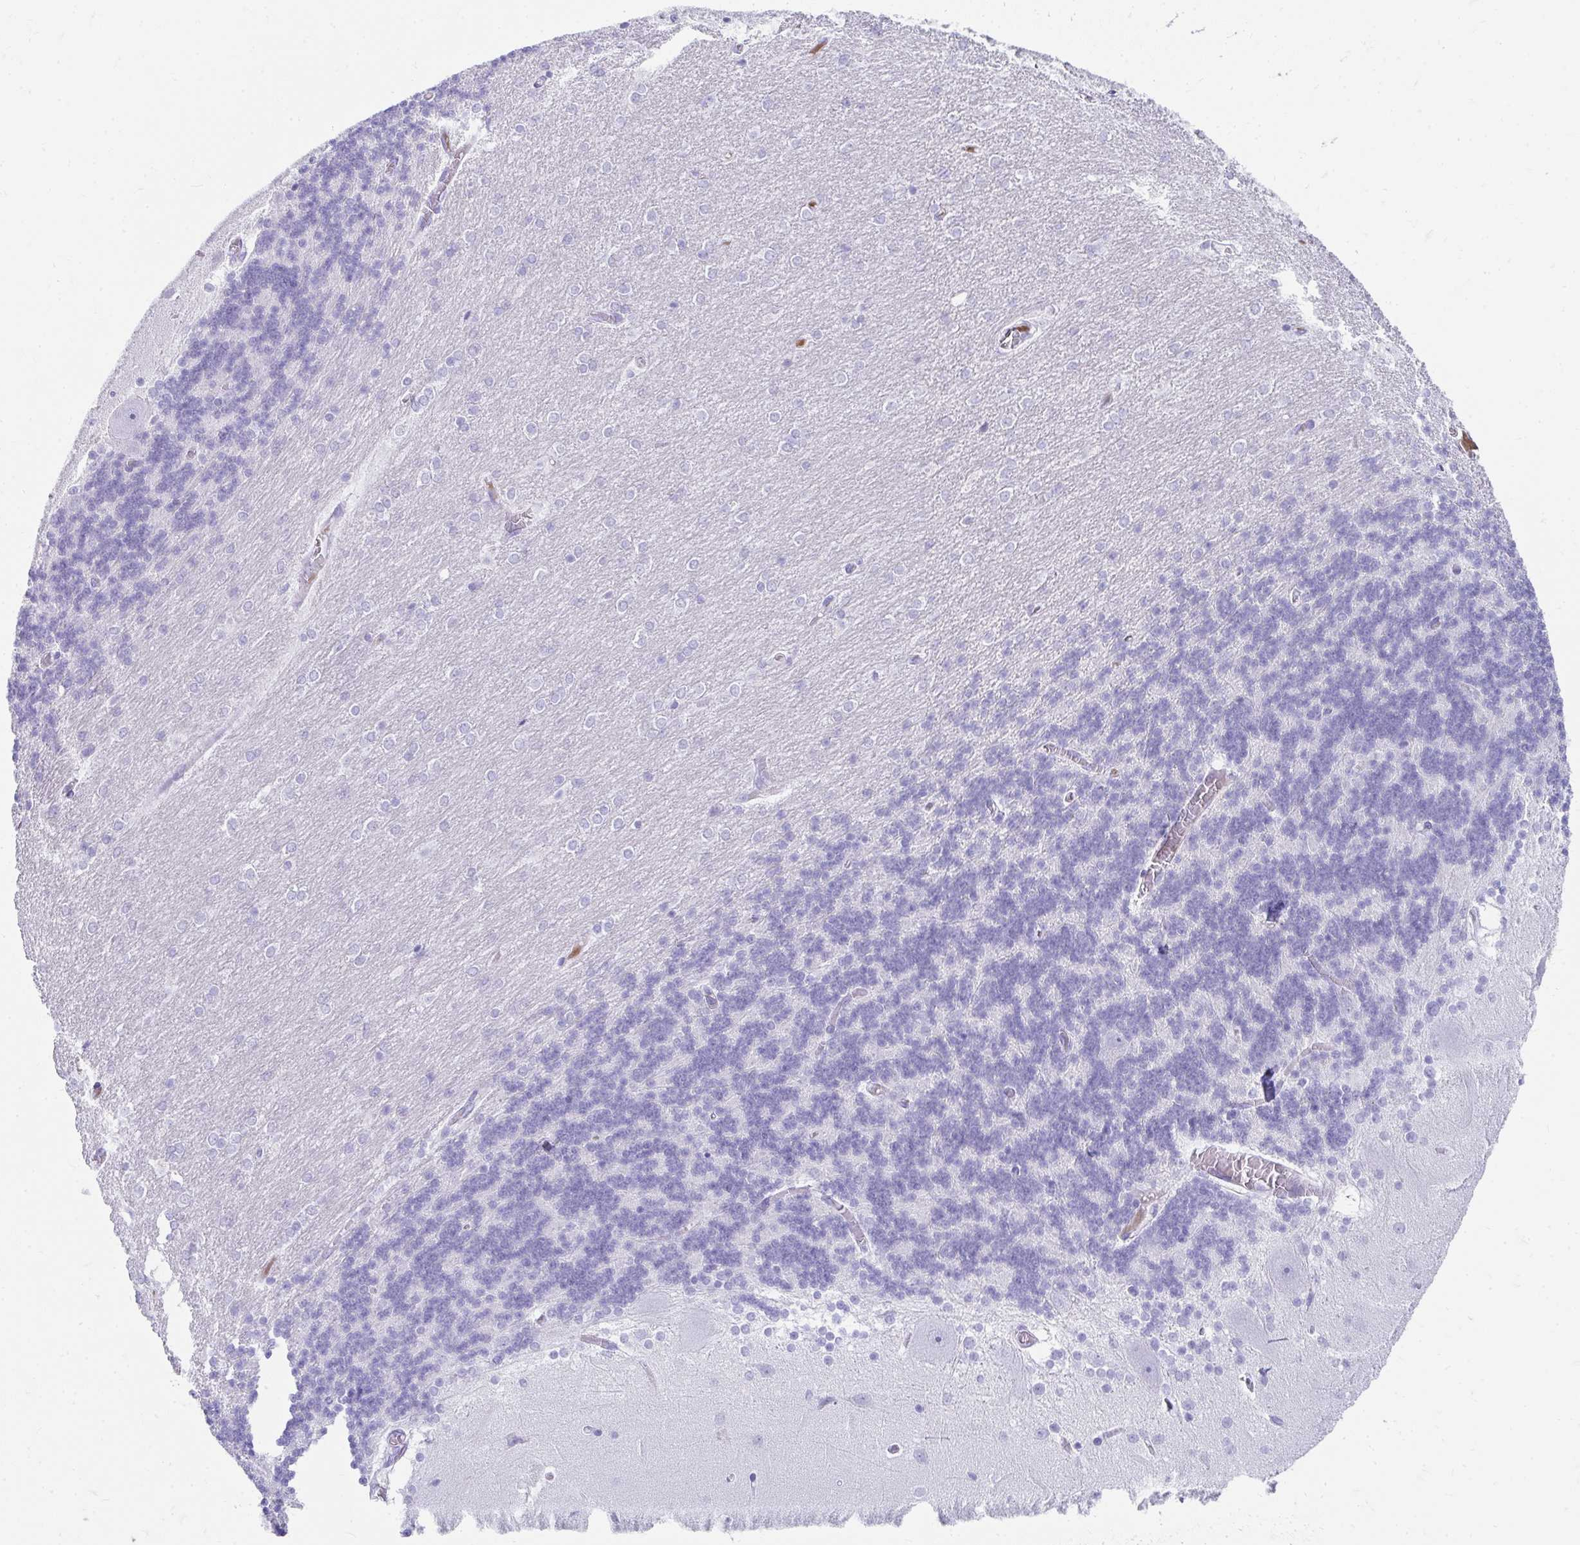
{"staining": {"intensity": "negative", "quantity": "none", "location": "none"}, "tissue": "cerebellum", "cell_type": "Cells in granular layer", "image_type": "normal", "snomed": [{"axis": "morphology", "description": "Normal tissue, NOS"}, {"axis": "topography", "description": "Cerebellum"}], "caption": "Immunohistochemical staining of unremarkable cerebellum reveals no significant staining in cells in granular layer. Nuclei are stained in blue.", "gene": "TNNT1", "patient": {"sex": "female", "age": 54}}